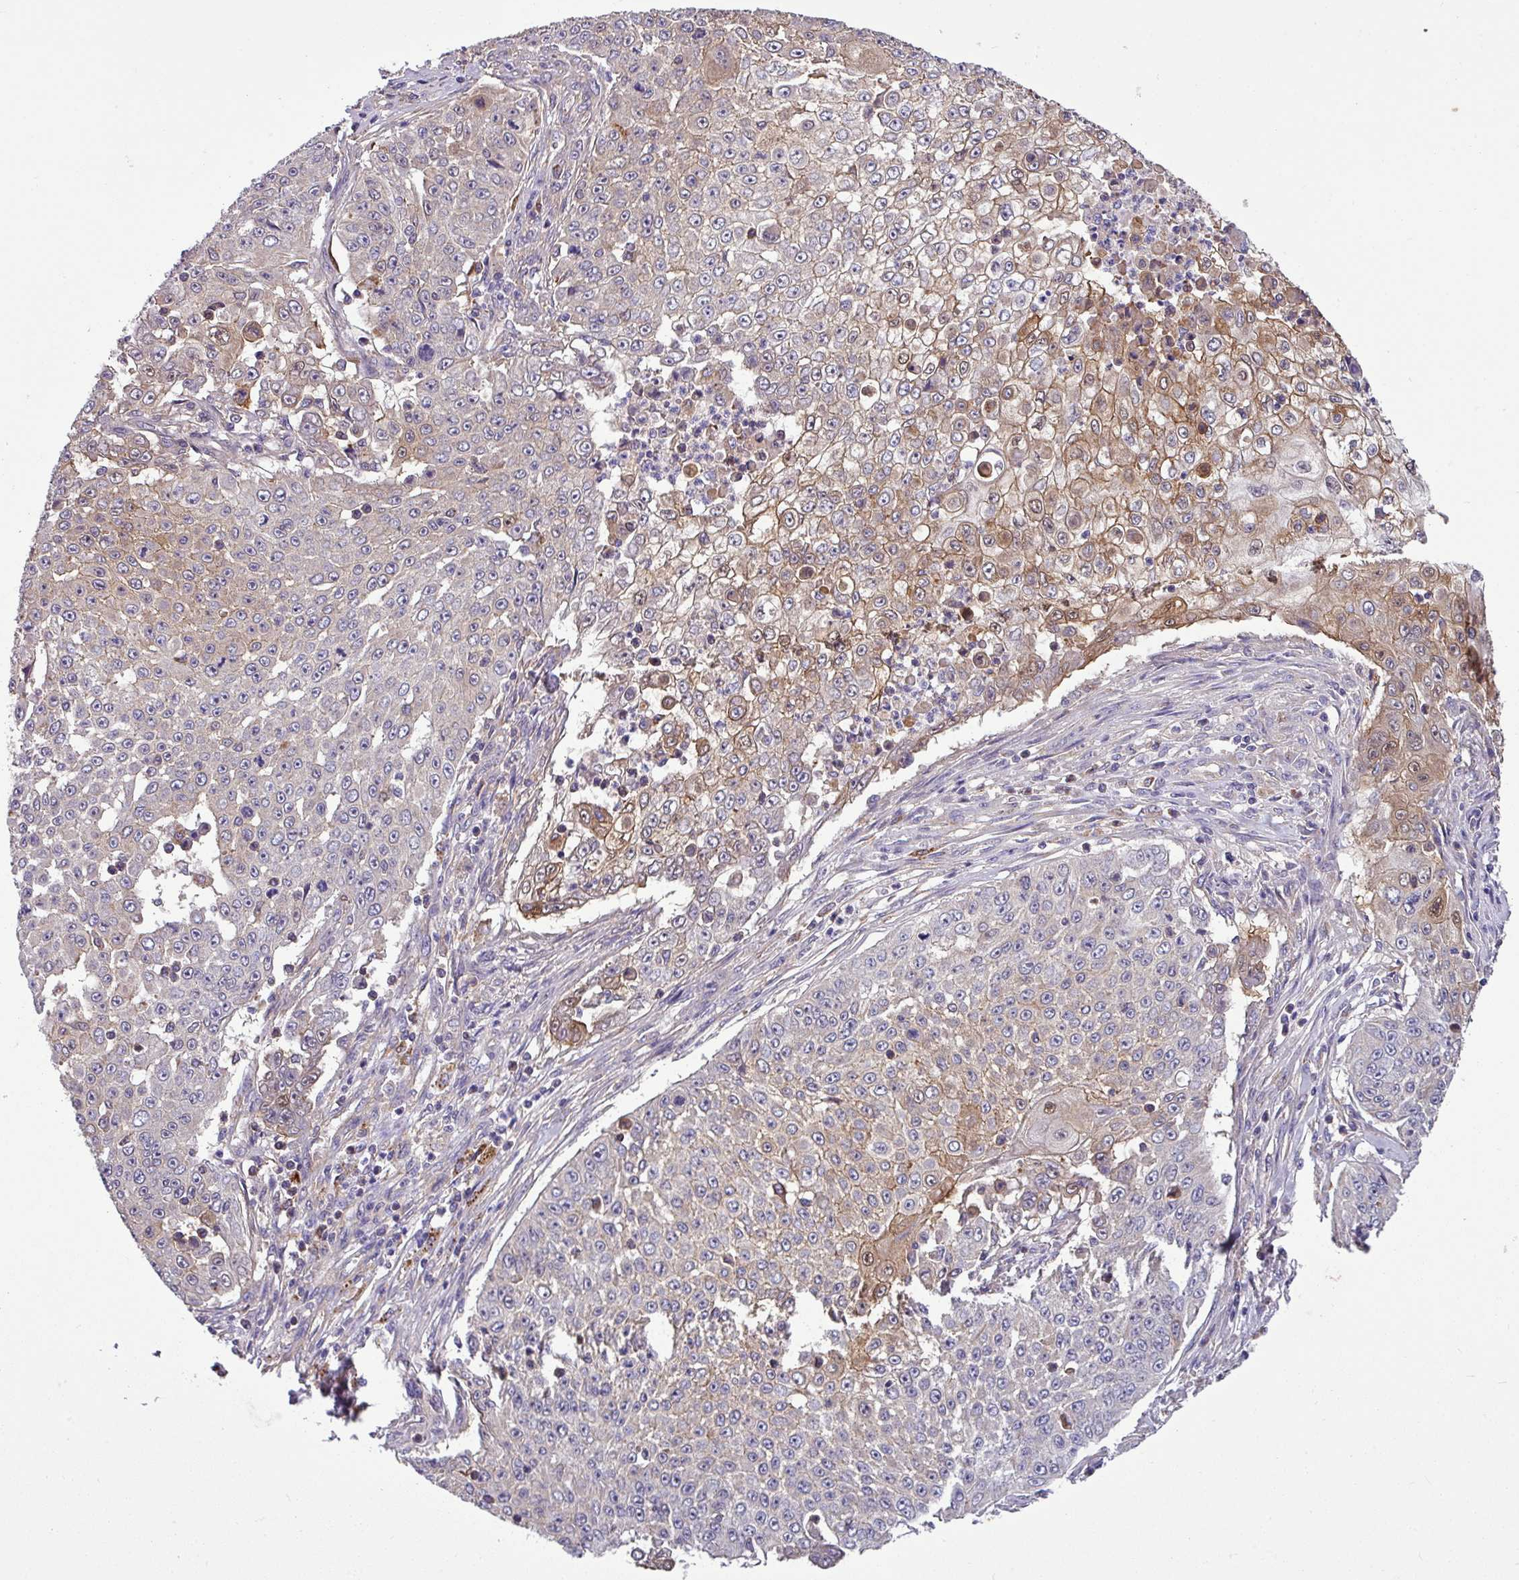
{"staining": {"intensity": "moderate", "quantity": "<25%", "location": "cytoplasmic/membranous"}, "tissue": "skin cancer", "cell_type": "Tumor cells", "image_type": "cancer", "snomed": [{"axis": "morphology", "description": "Squamous cell carcinoma, NOS"}, {"axis": "topography", "description": "Skin"}], "caption": "Immunohistochemical staining of human skin cancer (squamous cell carcinoma) demonstrates low levels of moderate cytoplasmic/membranous protein expression in approximately <25% of tumor cells. The staining was performed using DAB (3,3'-diaminobenzidine), with brown indicating positive protein expression. Nuclei are stained blue with hematoxylin.", "gene": "SLC23A2", "patient": {"sex": "male", "age": 24}}